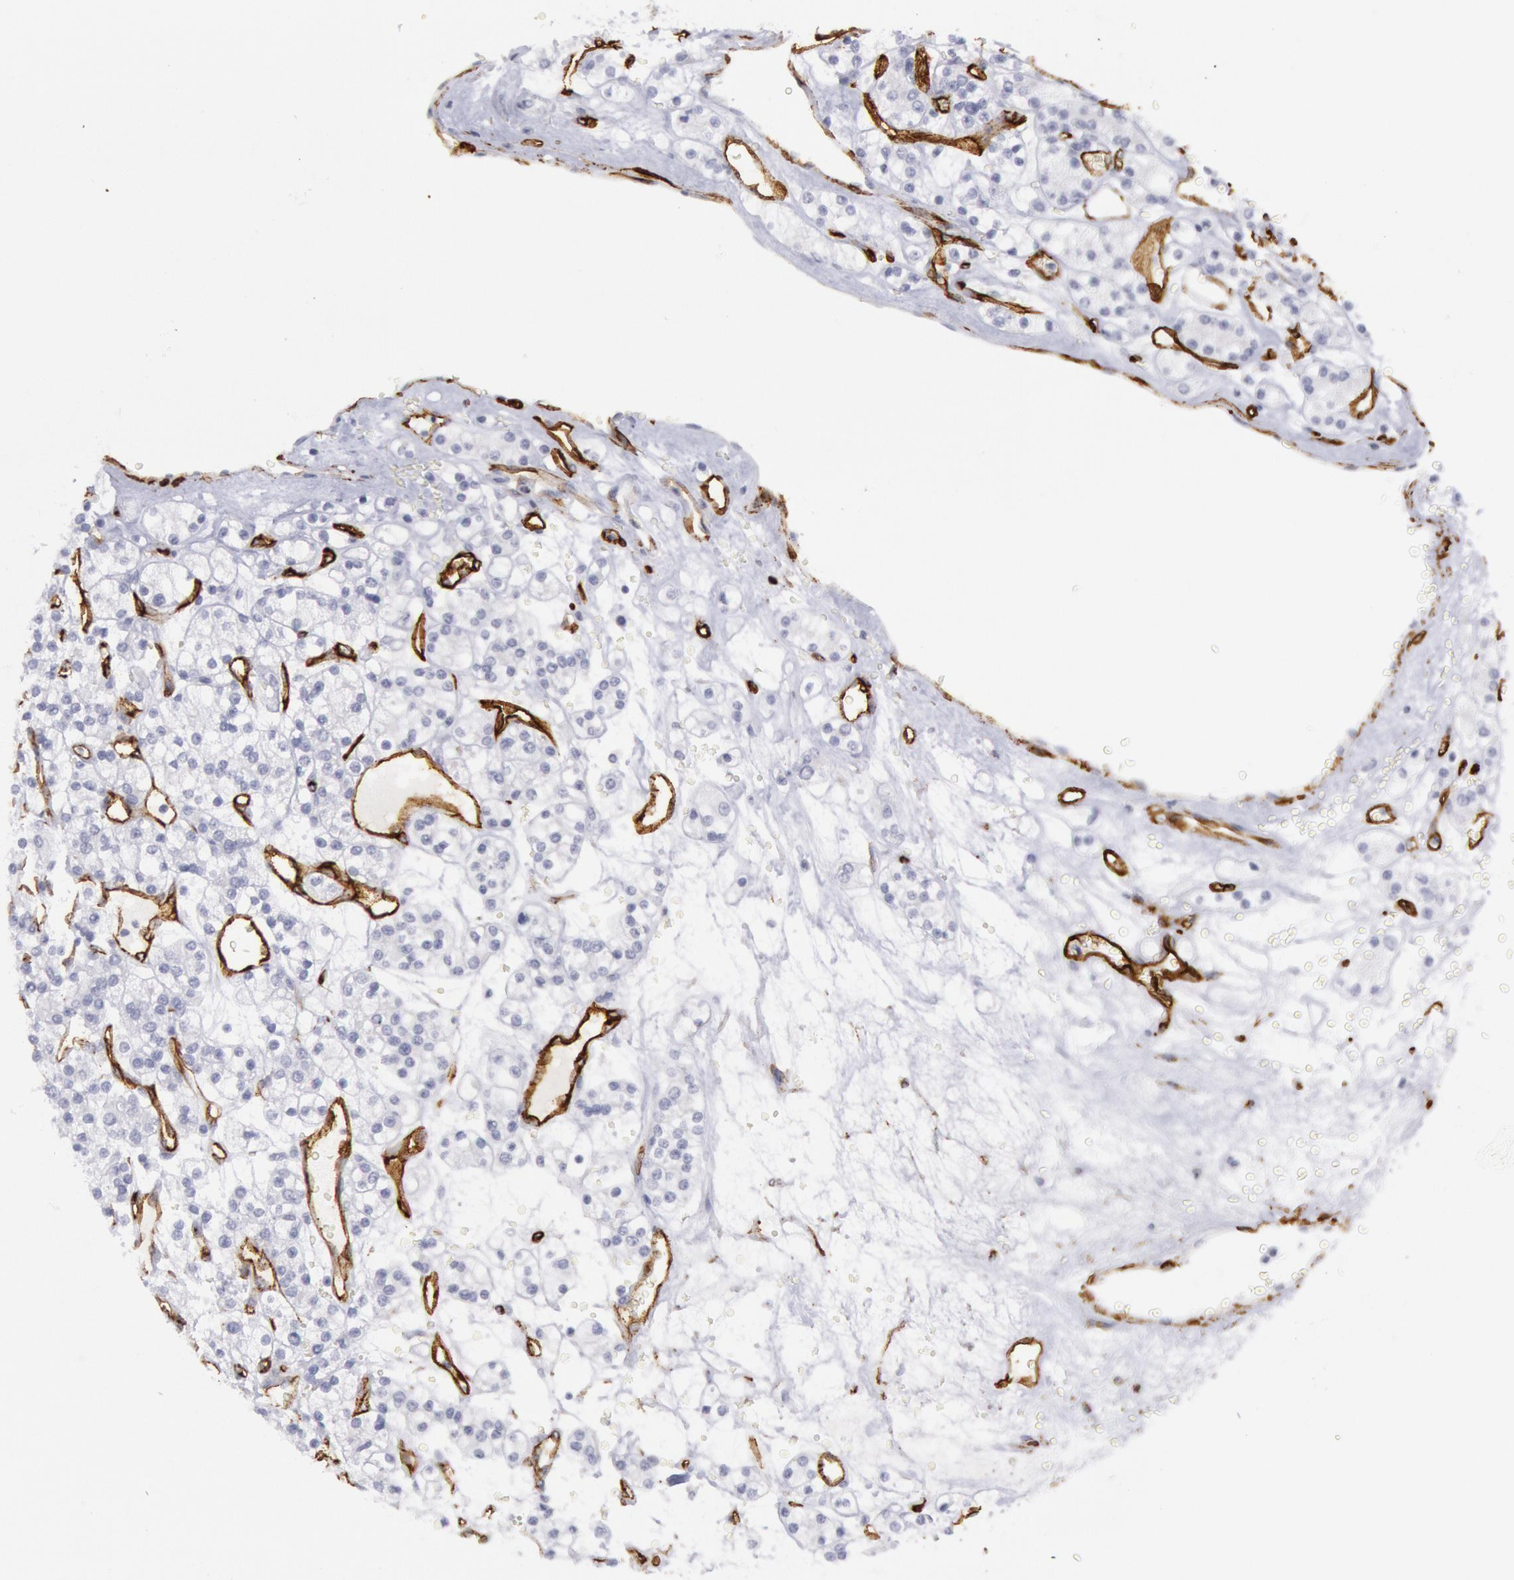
{"staining": {"intensity": "negative", "quantity": "none", "location": "none"}, "tissue": "renal cancer", "cell_type": "Tumor cells", "image_type": "cancer", "snomed": [{"axis": "morphology", "description": "Adenocarcinoma, NOS"}, {"axis": "topography", "description": "Kidney"}], "caption": "High magnification brightfield microscopy of renal cancer (adenocarcinoma) stained with DAB (3,3'-diaminobenzidine) (brown) and counterstained with hematoxylin (blue): tumor cells show no significant positivity.", "gene": "CDH13", "patient": {"sex": "female", "age": 62}}